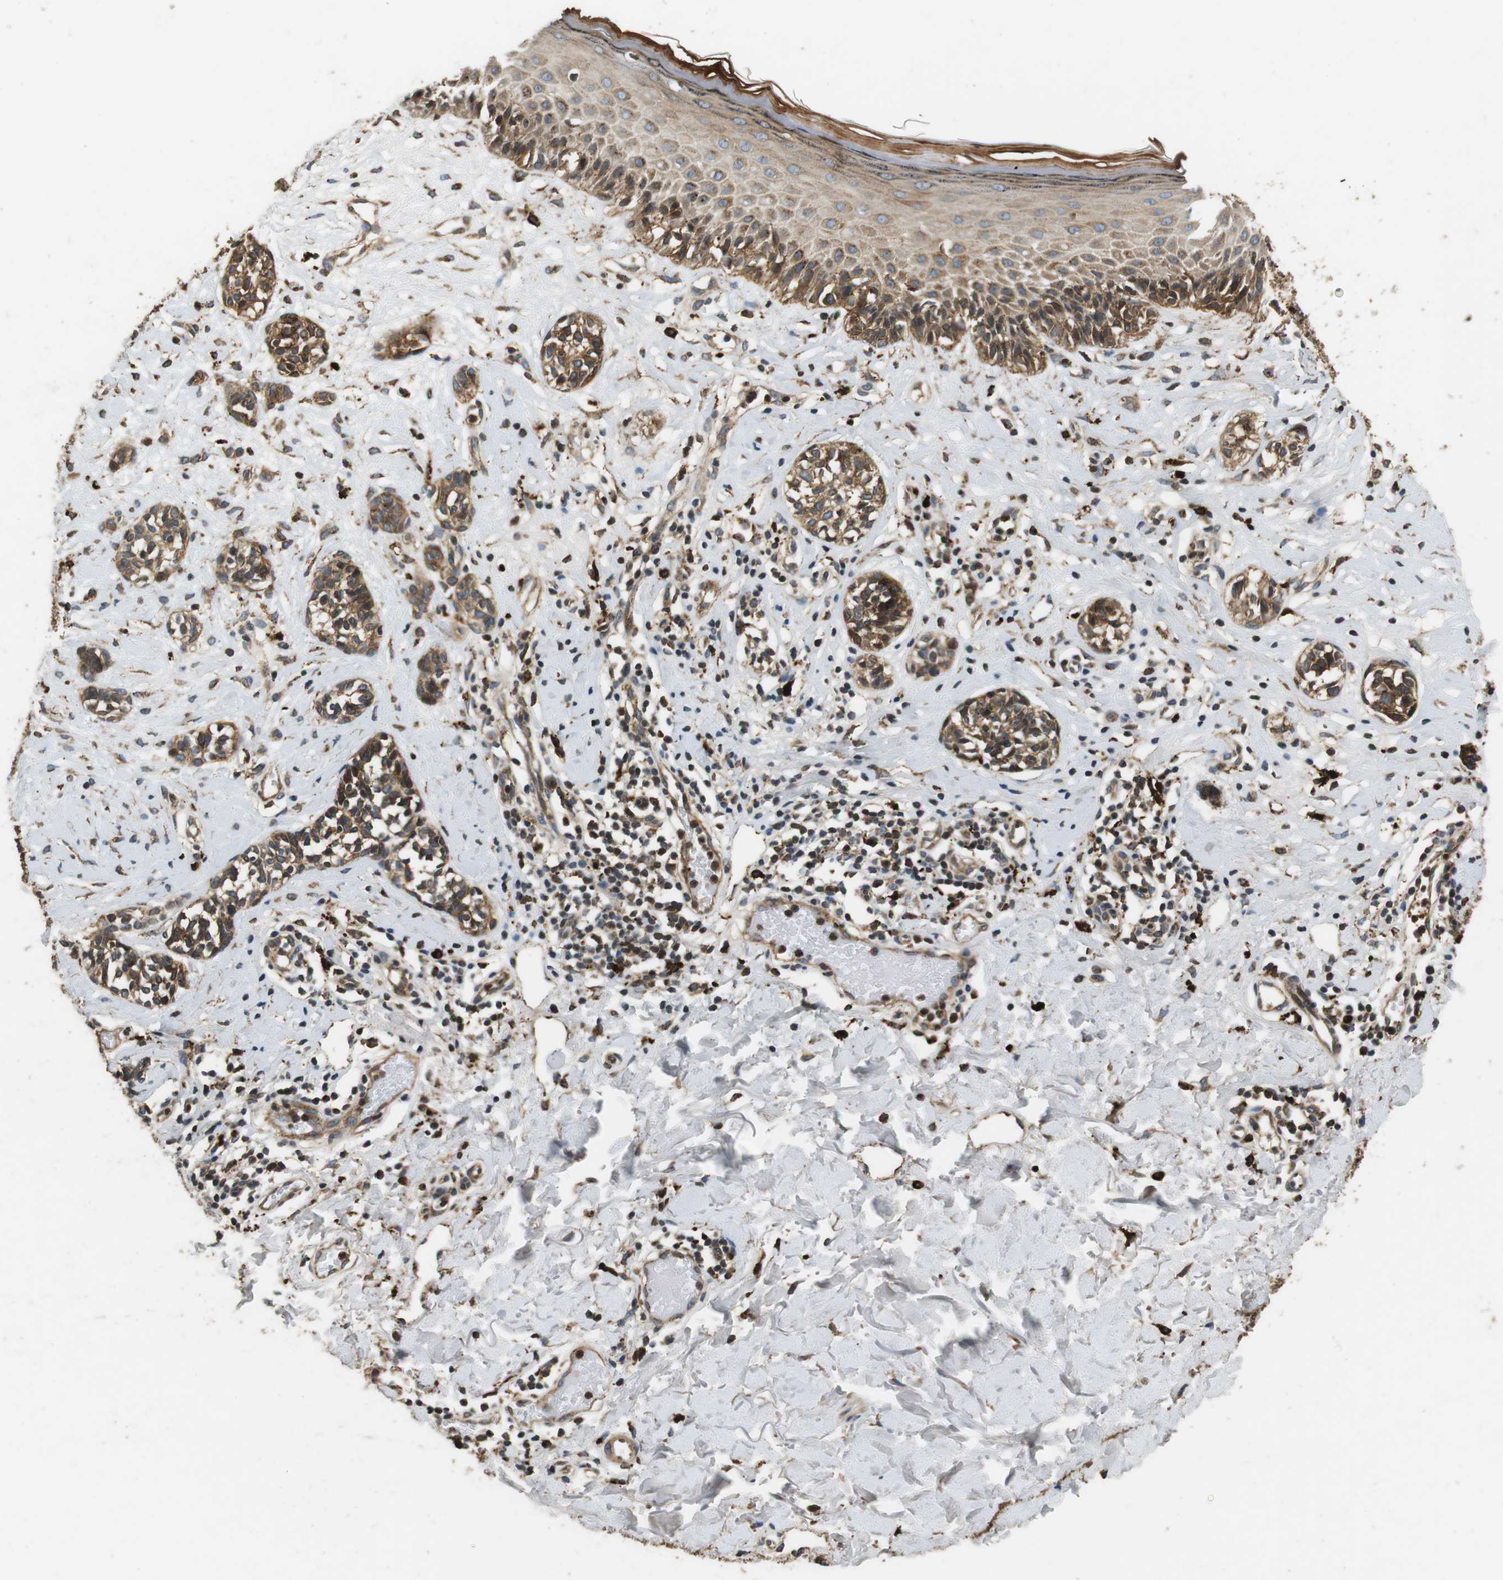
{"staining": {"intensity": "moderate", "quantity": ">75%", "location": "cytoplasmic/membranous"}, "tissue": "melanoma", "cell_type": "Tumor cells", "image_type": "cancer", "snomed": [{"axis": "morphology", "description": "Malignant melanoma, NOS"}, {"axis": "topography", "description": "Skin"}], "caption": "Immunohistochemical staining of malignant melanoma shows medium levels of moderate cytoplasmic/membranous expression in about >75% of tumor cells.", "gene": "TXNRD1", "patient": {"sex": "male", "age": 64}}